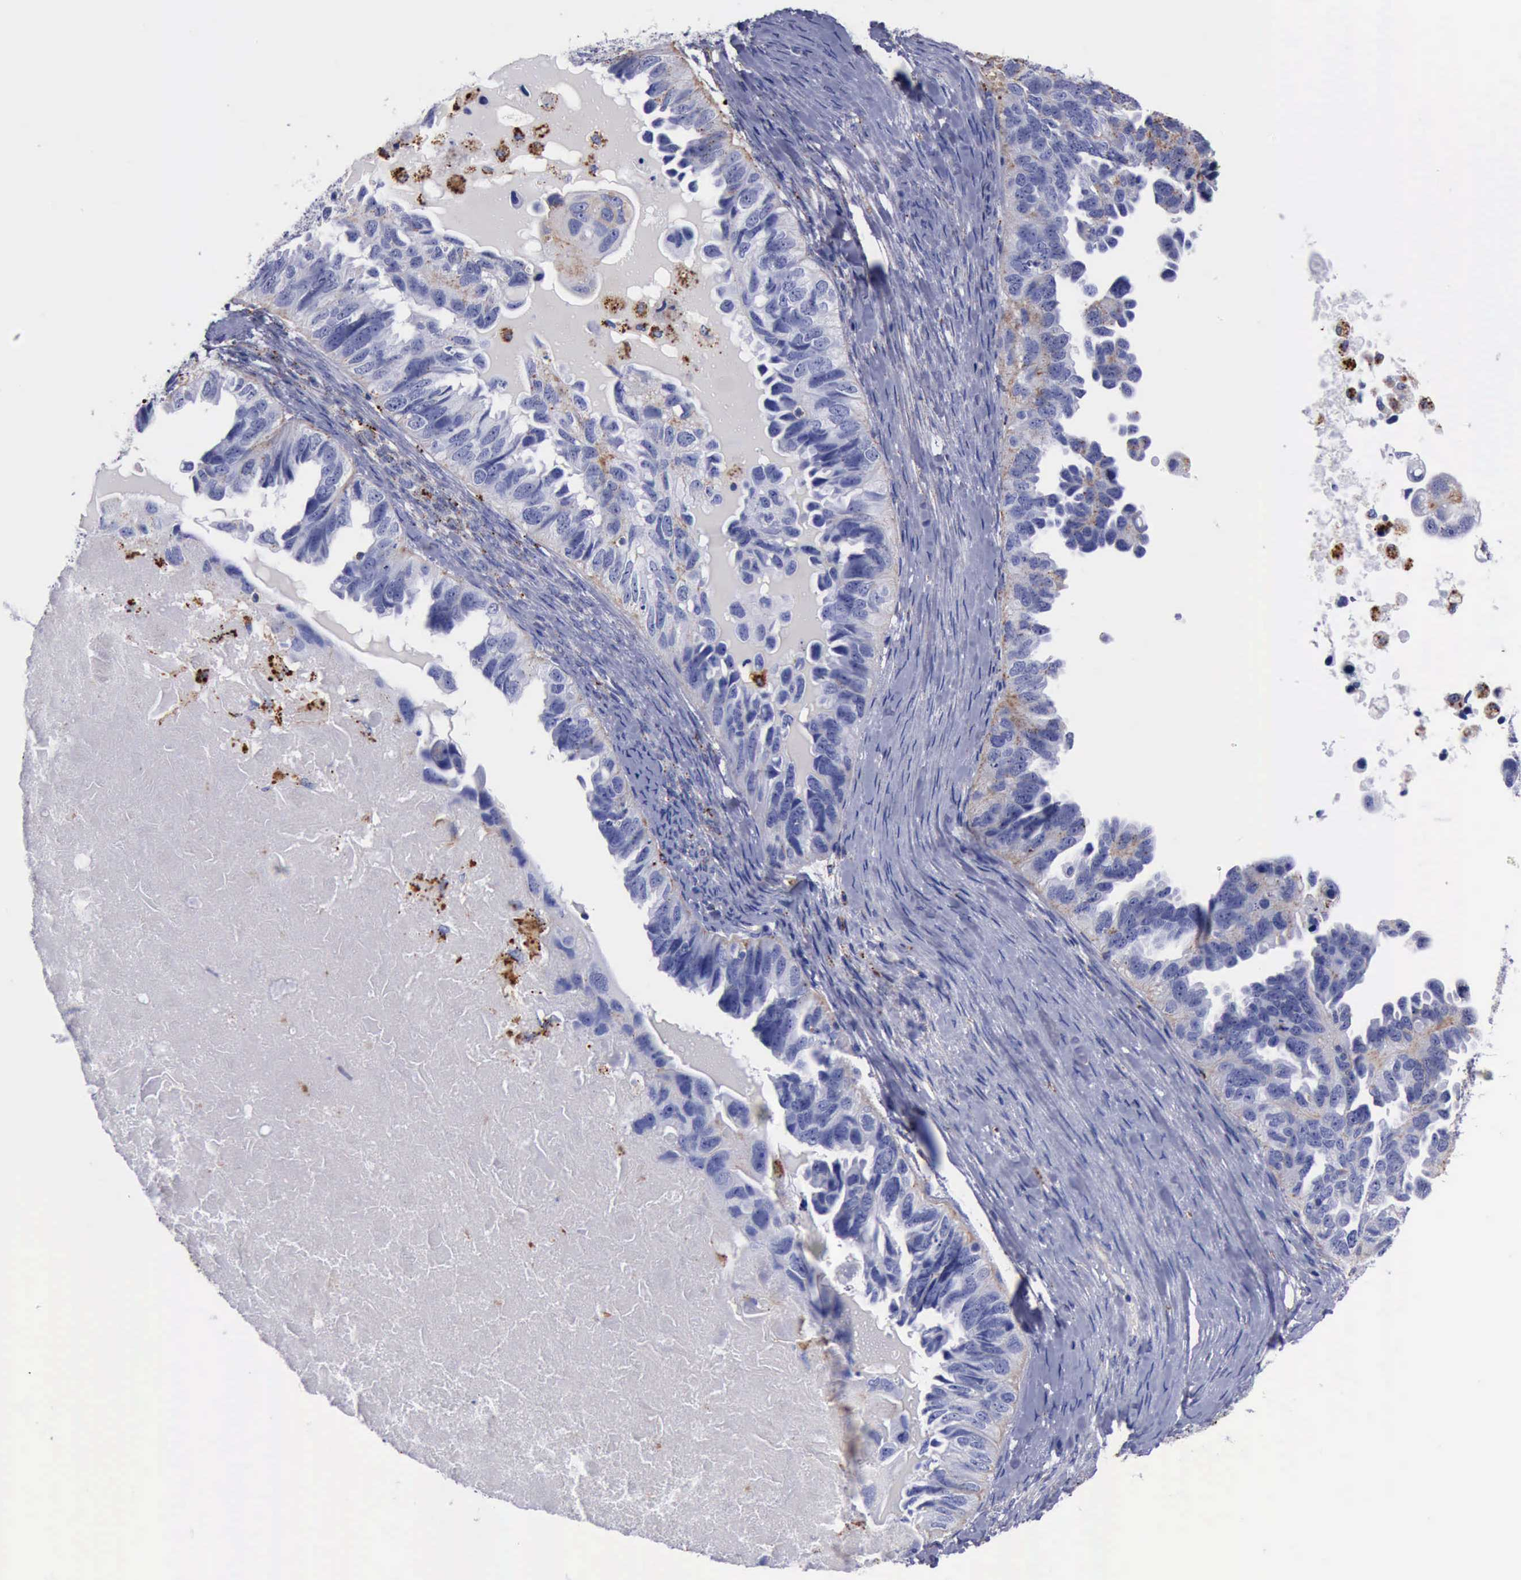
{"staining": {"intensity": "moderate", "quantity": "<25%", "location": "cytoplasmic/membranous"}, "tissue": "ovarian cancer", "cell_type": "Tumor cells", "image_type": "cancer", "snomed": [{"axis": "morphology", "description": "Cystadenocarcinoma, serous, NOS"}, {"axis": "topography", "description": "Ovary"}], "caption": "Immunohistochemistry (DAB (3,3'-diaminobenzidine)) staining of human ovarian cancer reveals moderate cytoplasmic/membranous protein expression in approximately <25% of tumor cells. (DAB (3,3'-diaminobenzidine) IHC, brown staining for protein, blue staining for nuclei).", "gene": "CTSD", "patient": {"sex": "female", "age": 82}}